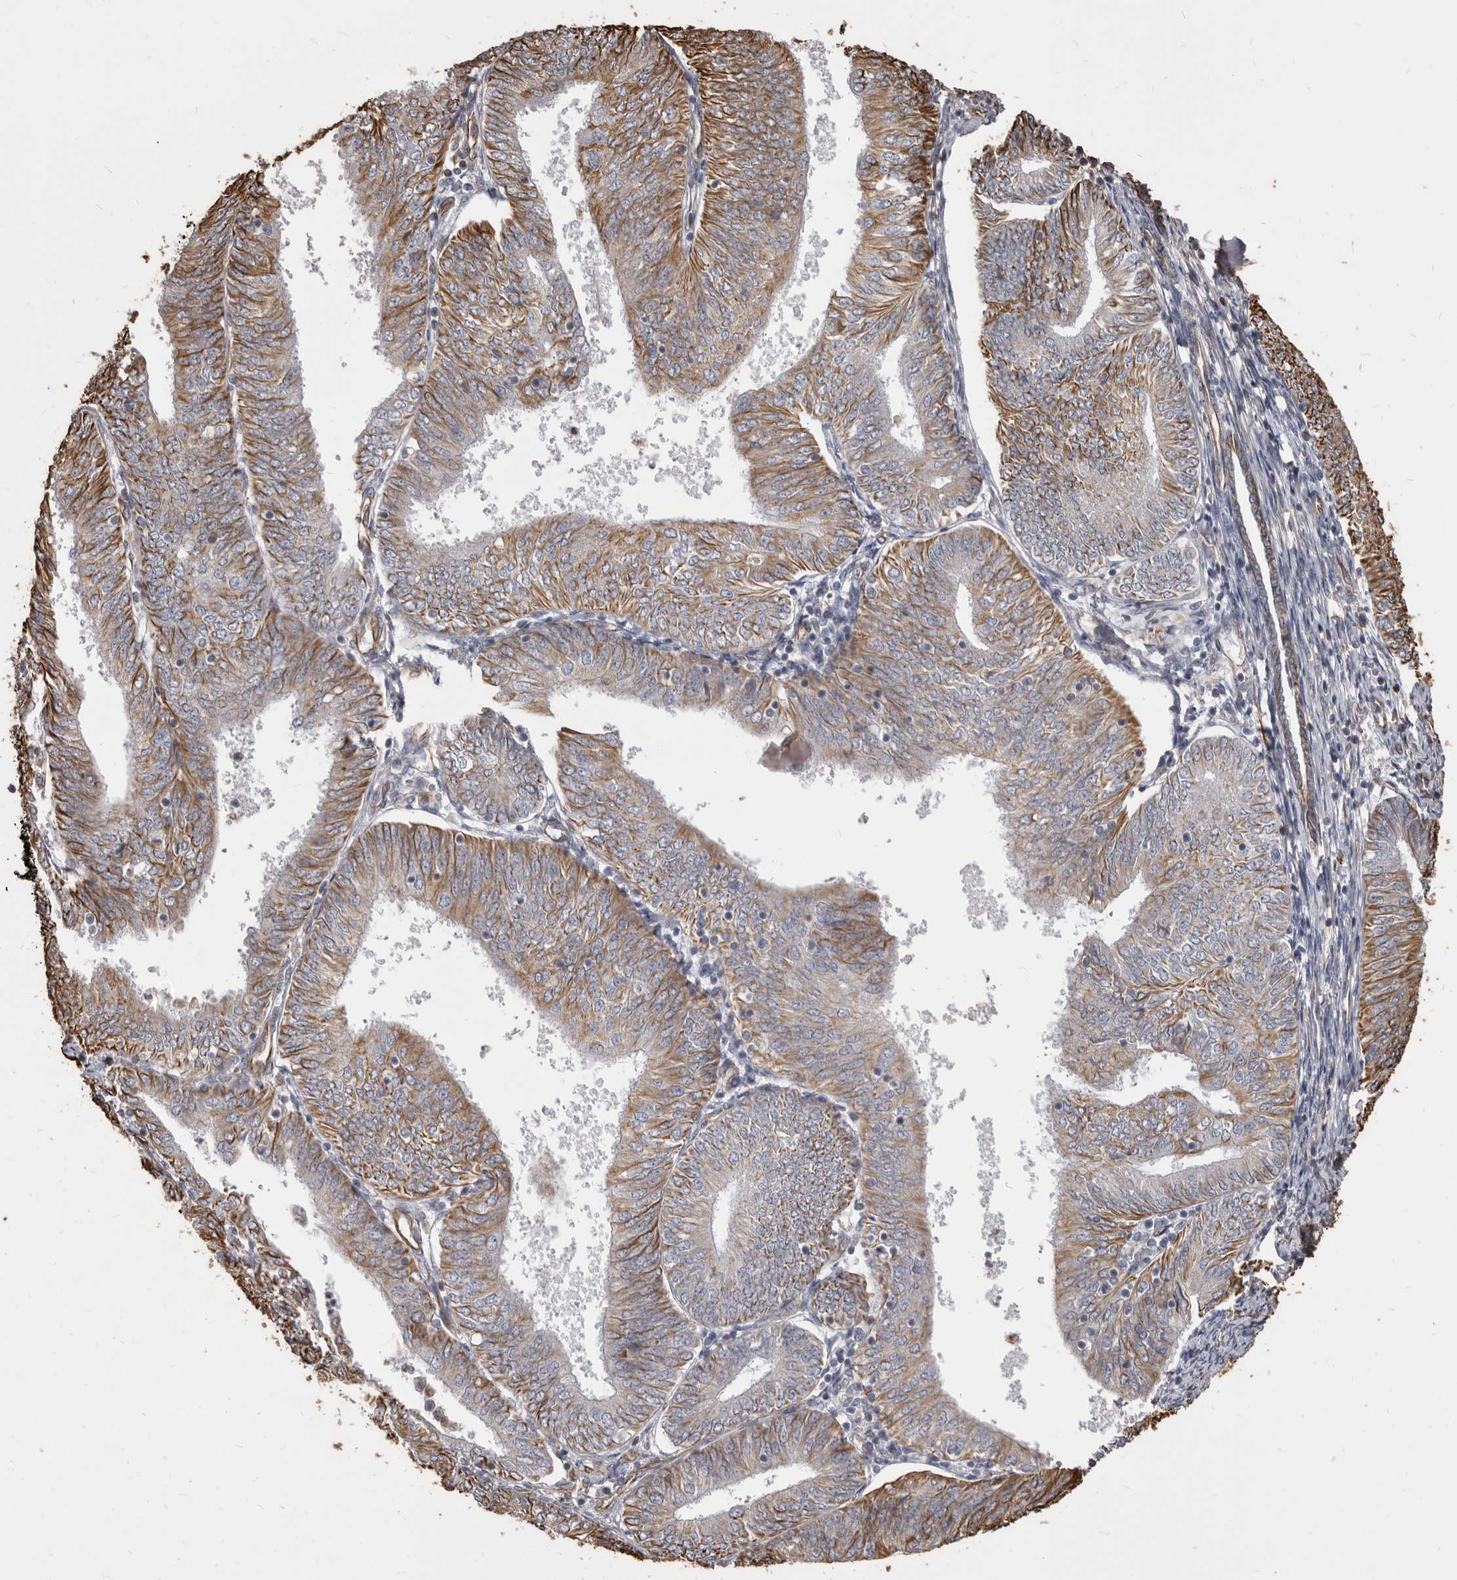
{"staining": {"intensity": "moderate", "quantity": "25%-75%", "location": "cytoplasmic/membranous"}, "tissue": "endometrial cancer", "cell_type": "Tumor cells", "image_type": "cancer", "snomed": [{"axis": "morphology", "description": "Adenocarcinoma, NOS"}, {"axis": "topography", "description": "Endometrium"}], "caption": "Brown immunohistochemical staining in human endometrial cancer (adenocarcinoma) reveals moderate cytoplasmic/membranous staining in about 25%-75% of tumor cells.", "gene": "MTURN", "patient": {"sex": "female", "age": 58}}